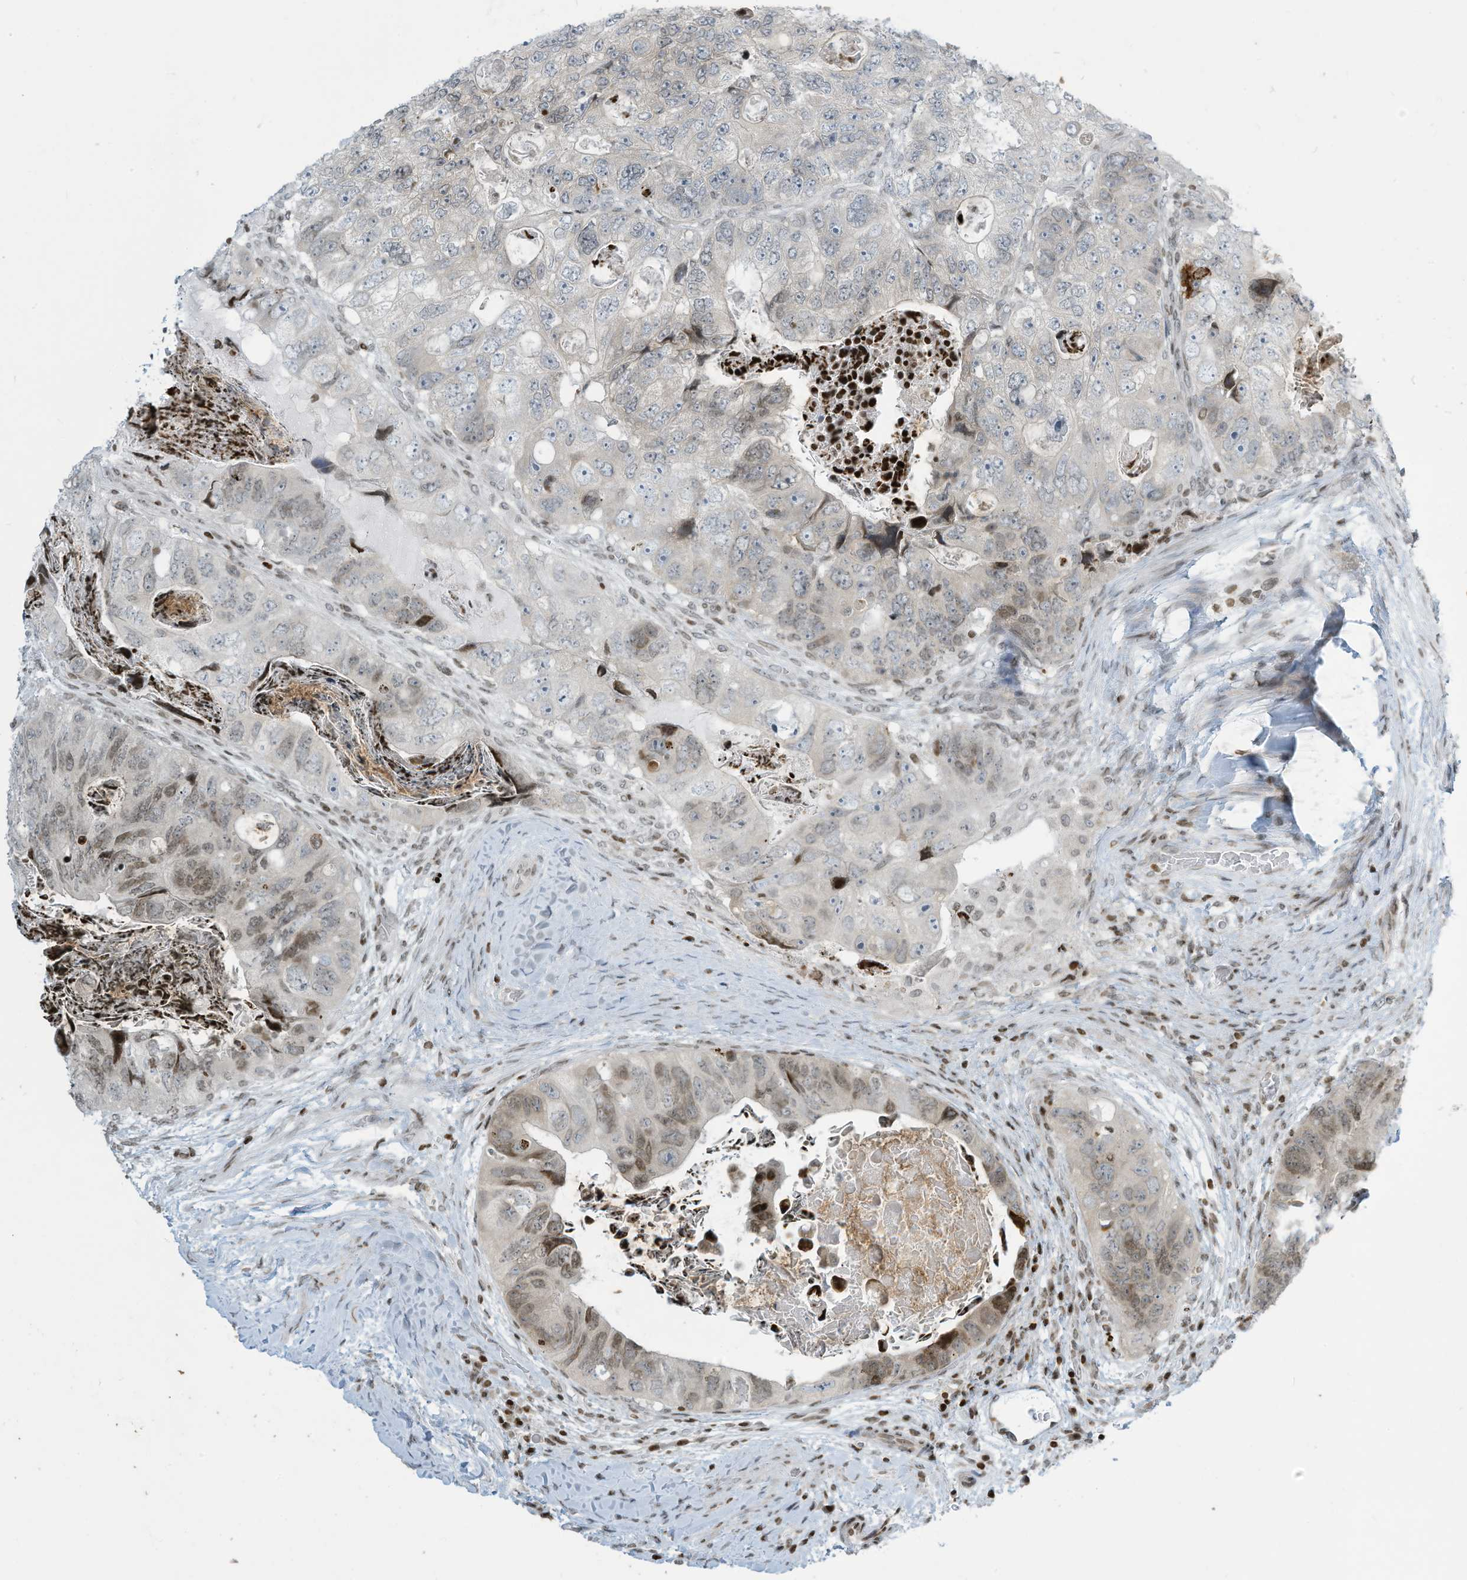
{"staining": {"intensity": "moderate", "quantity": "<25%", "location": "nuclear"}, "tissue": "colorectal cancer", "cell_type": "Tumor cells", "image_type": "cancer", "snomed": [{"axis": "morphology", "description": "Adenocarcinoma, NOS"}, {"axis": "topography", "description": "Rectum"}], "caption": "Immunohistochemistry (IHC) micrograph of colorectal cancer (adenocarcinoma) stained for a protein (brown), which exhibits low levels of moderate nuclear expression in approximately <25% of tumor cells.", "gene": "ADI1", "patient": {"sex": "male", "age": 59}}